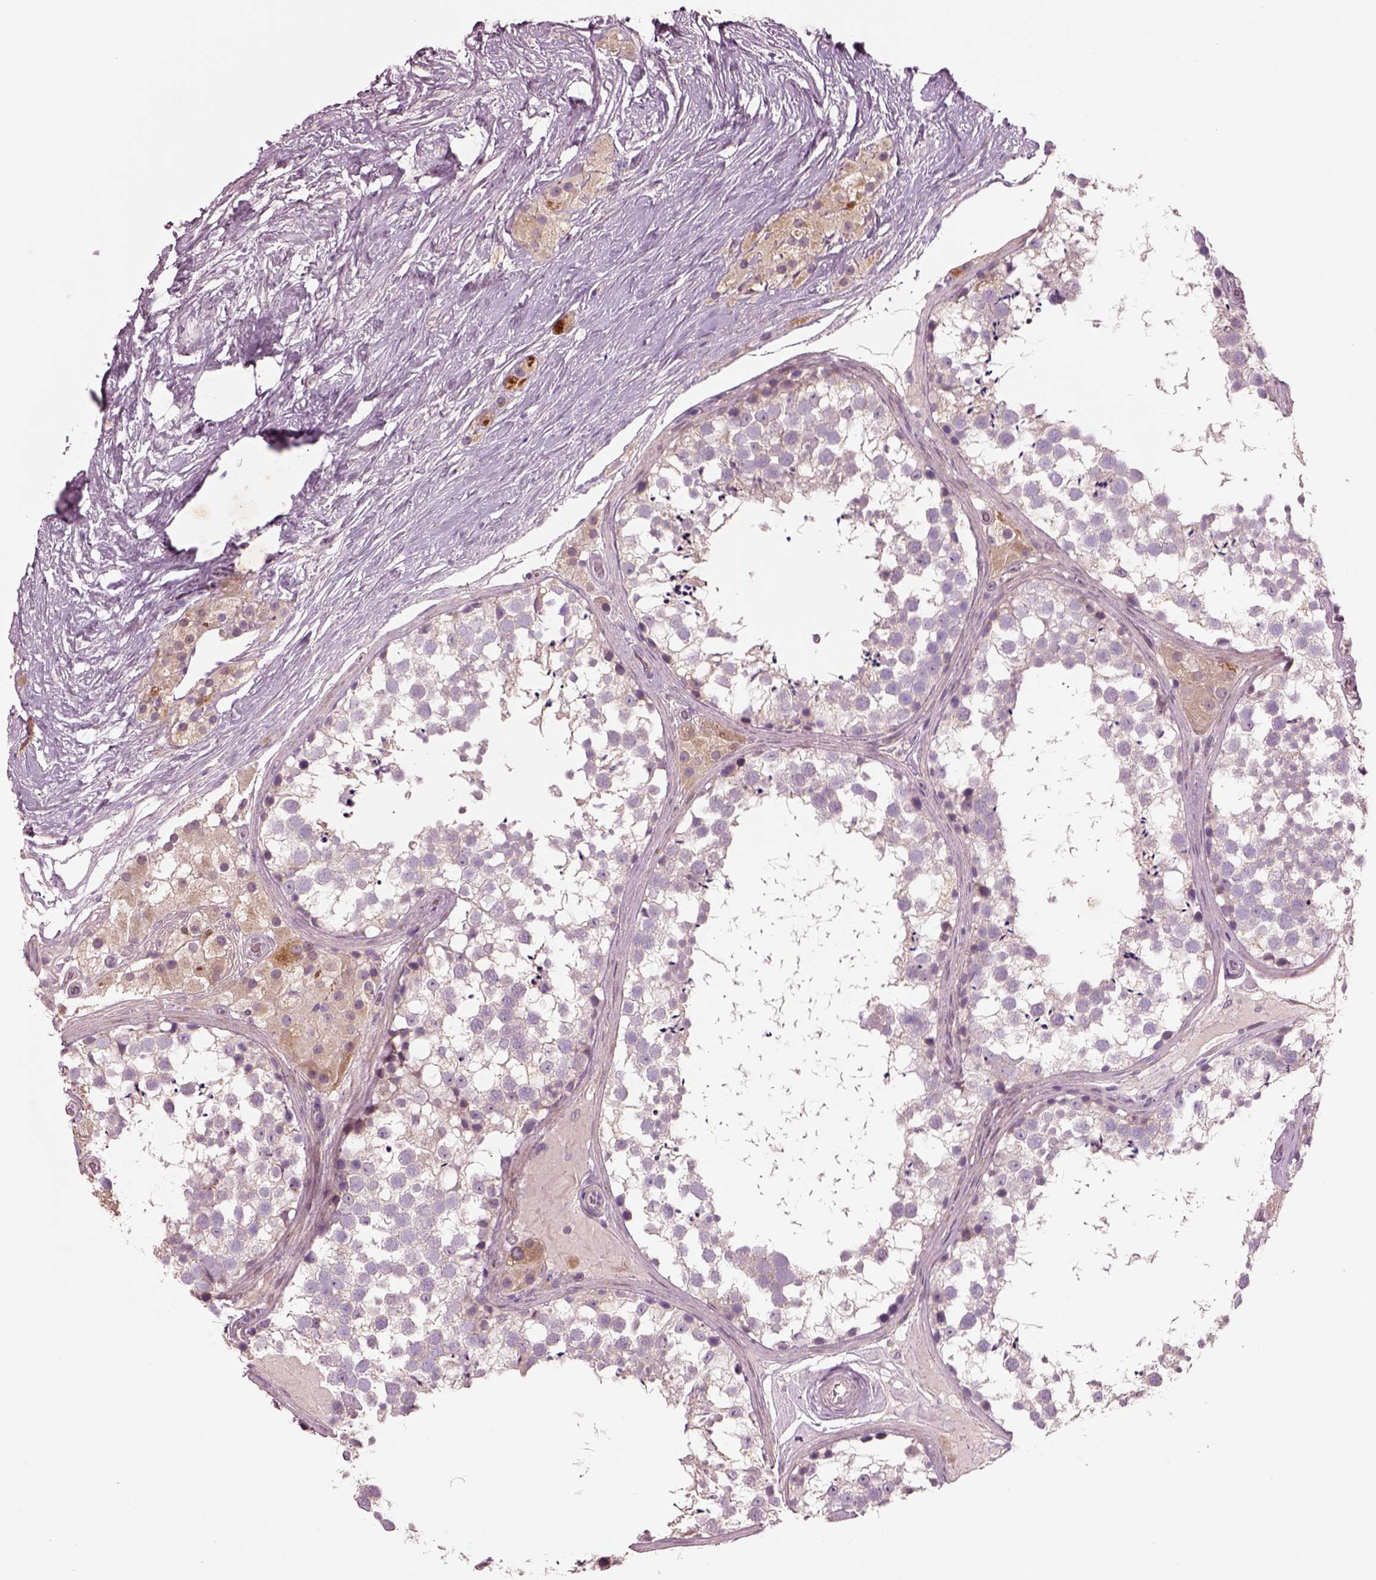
{"staining": {"intensity": "negative", "quantity": "none", "location": "none"}, "tissue": "testis", "cell_type": "Cells in seminiferous ducts", "image_type": "normal", "snomed": [{"axis": "morphology", "description": "Normal tissue, NOS"}, {"axis": "morphology", "description": "Seminoma, NOS"}, {"axis": "topography", "description": "Testis"}], "caption": "High magnification brightfield microscopy of benign testis stained with DAB (brown) and counterstained with hematoxylin (blue): cells in seminiferous ducts show no significant staining.", "gene": "PLPP7", "patient": {"sex": "male", "age": 65}}